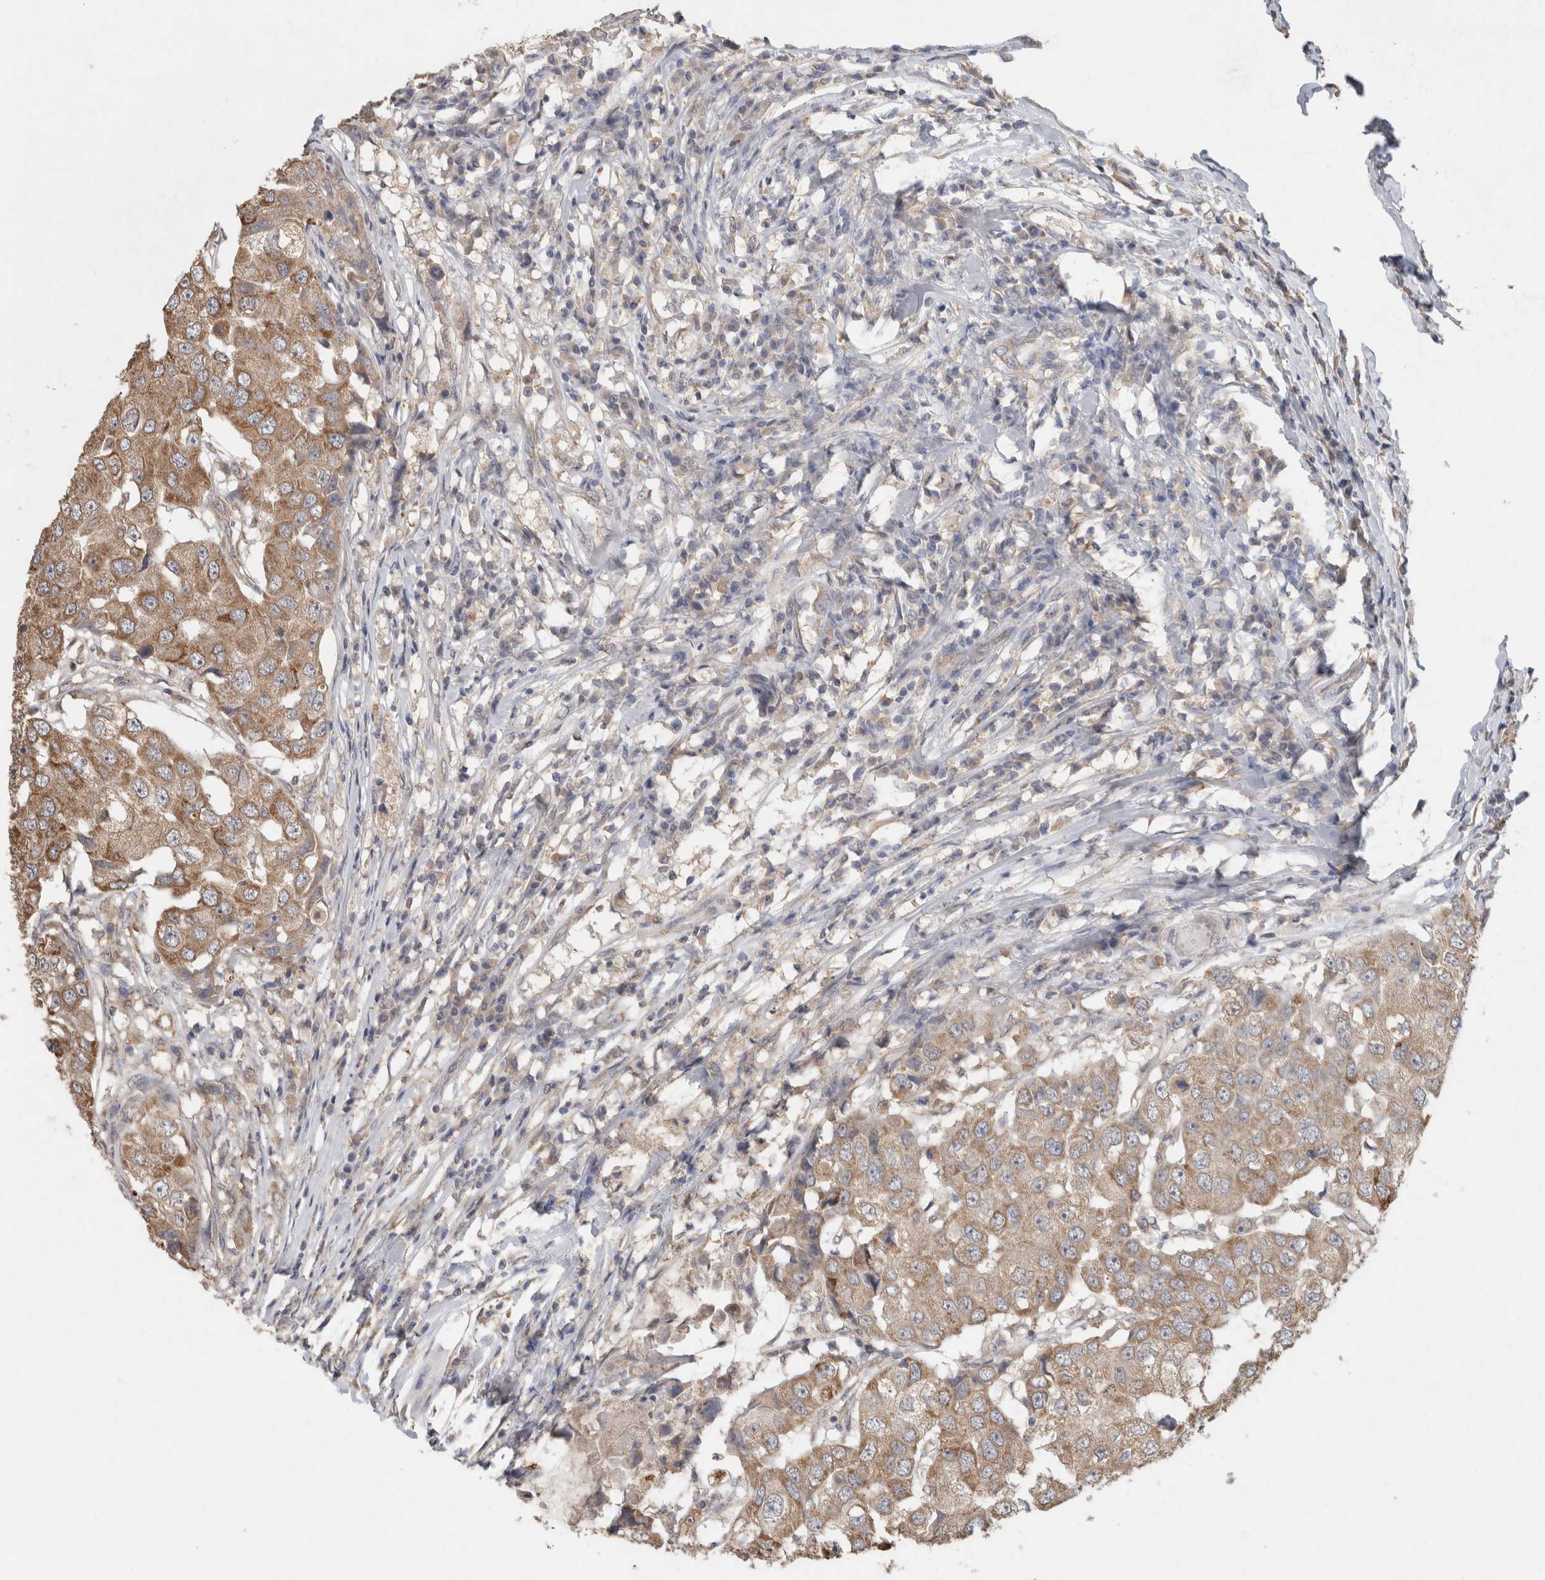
{"staining": {"intensity": "moderate", "quantity": ">75%", "location": "cytoplasmic/membranous"}, "tissue": "breast cancer", "cell_type": "Tumor cells", "image_type": "cancer", "snomed": [{"axis": "morphology", "description": "Duct carcinoma"}, {"axis": "topography", "description": "Breast"}], "caption": "Immunohistochemistry (DAB) staining of human intraductal carcinoma (breast) exhibits moderate cytoplasmic/membranous protein staining in about >75% of tumor cells. (DAB (3,3'-diaminobenzidine) IHC, brown staining for protein, blue staining for nuclei).", "gene": "RAB14", "patient": {"sex": "female", "age": 27}}